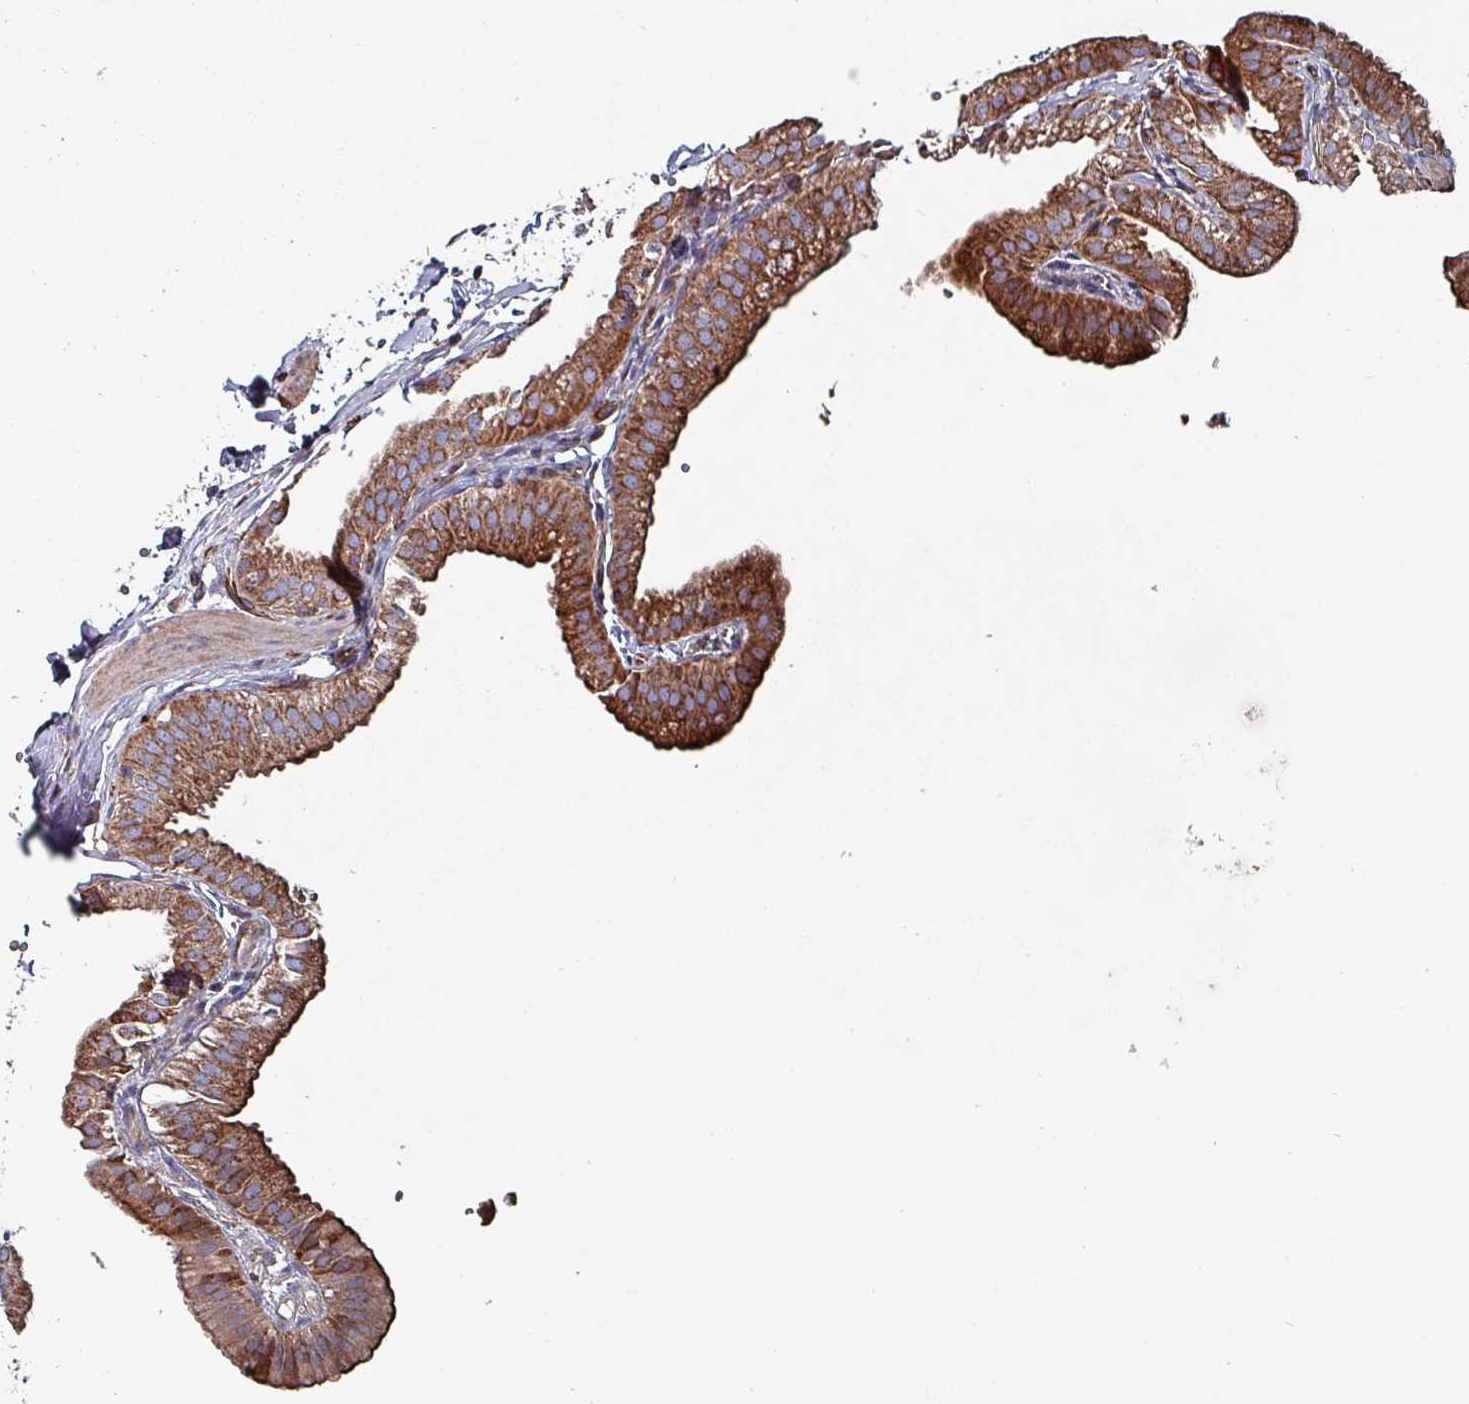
{"staining": {"intensity": "strong", "quantity": ">75%", "location": "cytoplasmic/membranous"}, "tissue": "gallbladder", "cell_type": "Glandular cells", "image_type": "normal", "snomed": [{"axis": "morphology", "description": "Normal tissue, NOS"}, {"axis": "topography", "description": "Gallbladder"}], "caption": "Immunohistochemical staining of unremarkable human gallbladder displays strong cytoplasmic/membranous protein staining in approximately >75% of glandular cells. The staining is performed using DAB brown chromogen to label protein expression. The nuclei are counter-stained blue using hematoxylin.", "gene": "ANO10", "patient": {"sex": "female", "age": 61}}